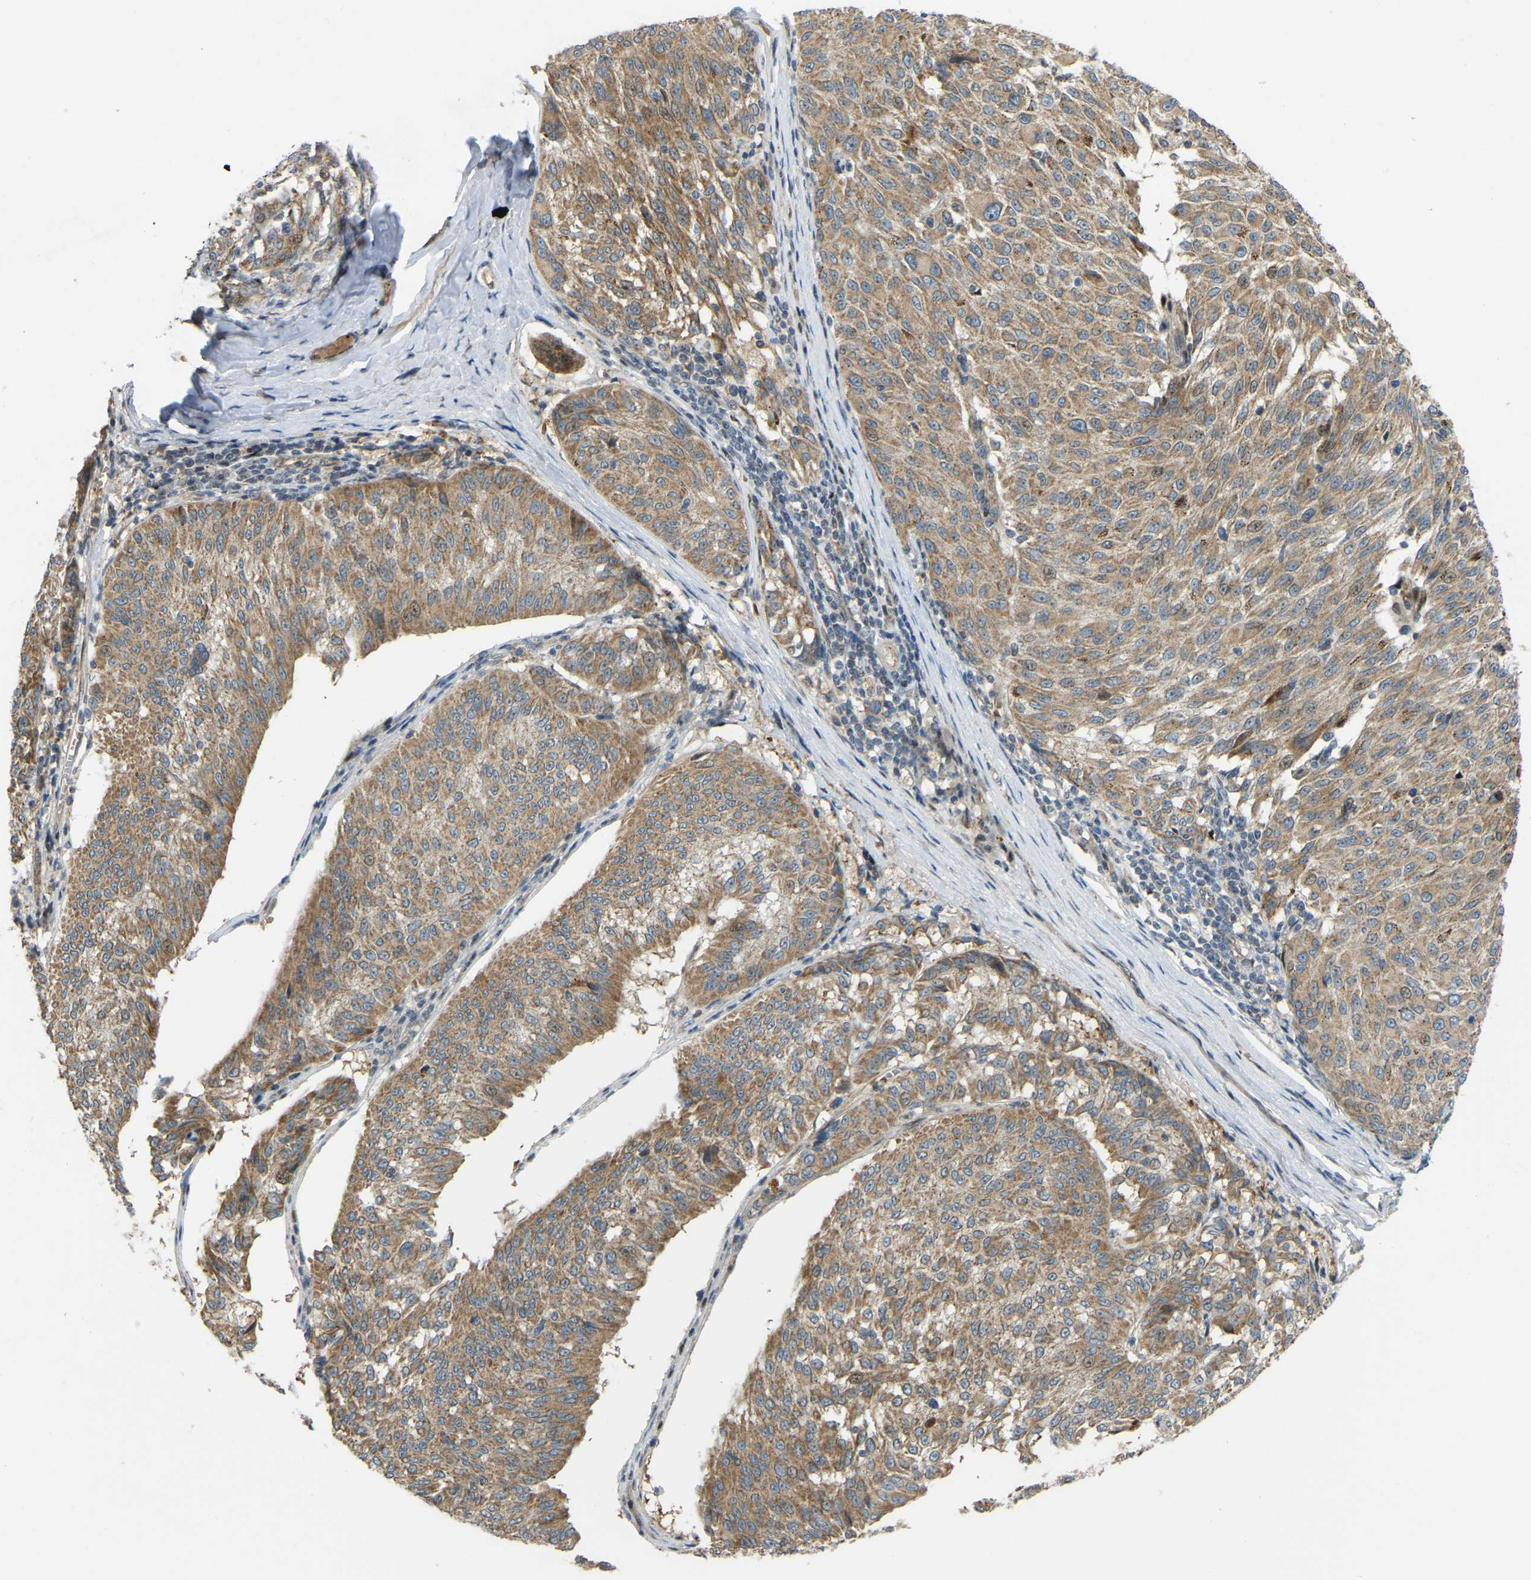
{"staining": {"intensity": "moderate", "quantity": ">75%", "location": "cytoplasmic/membranous"}, "tissue": "melanoma", "cell_type": "Tumor cells", "image_type": "cancer", "snomed": [{"axis": "morphology", "description": "Malignant melanoma, NOS"}, {"axis": "topography", "description": "Skin"}], "caption": "A histopathology image of melanoma stained for a protein exhibits moderate cytoplasmic/membranous brown staining in tumor cells.", "gene": "C21orf91", "patient": {"sex": "female", "age": 72}}